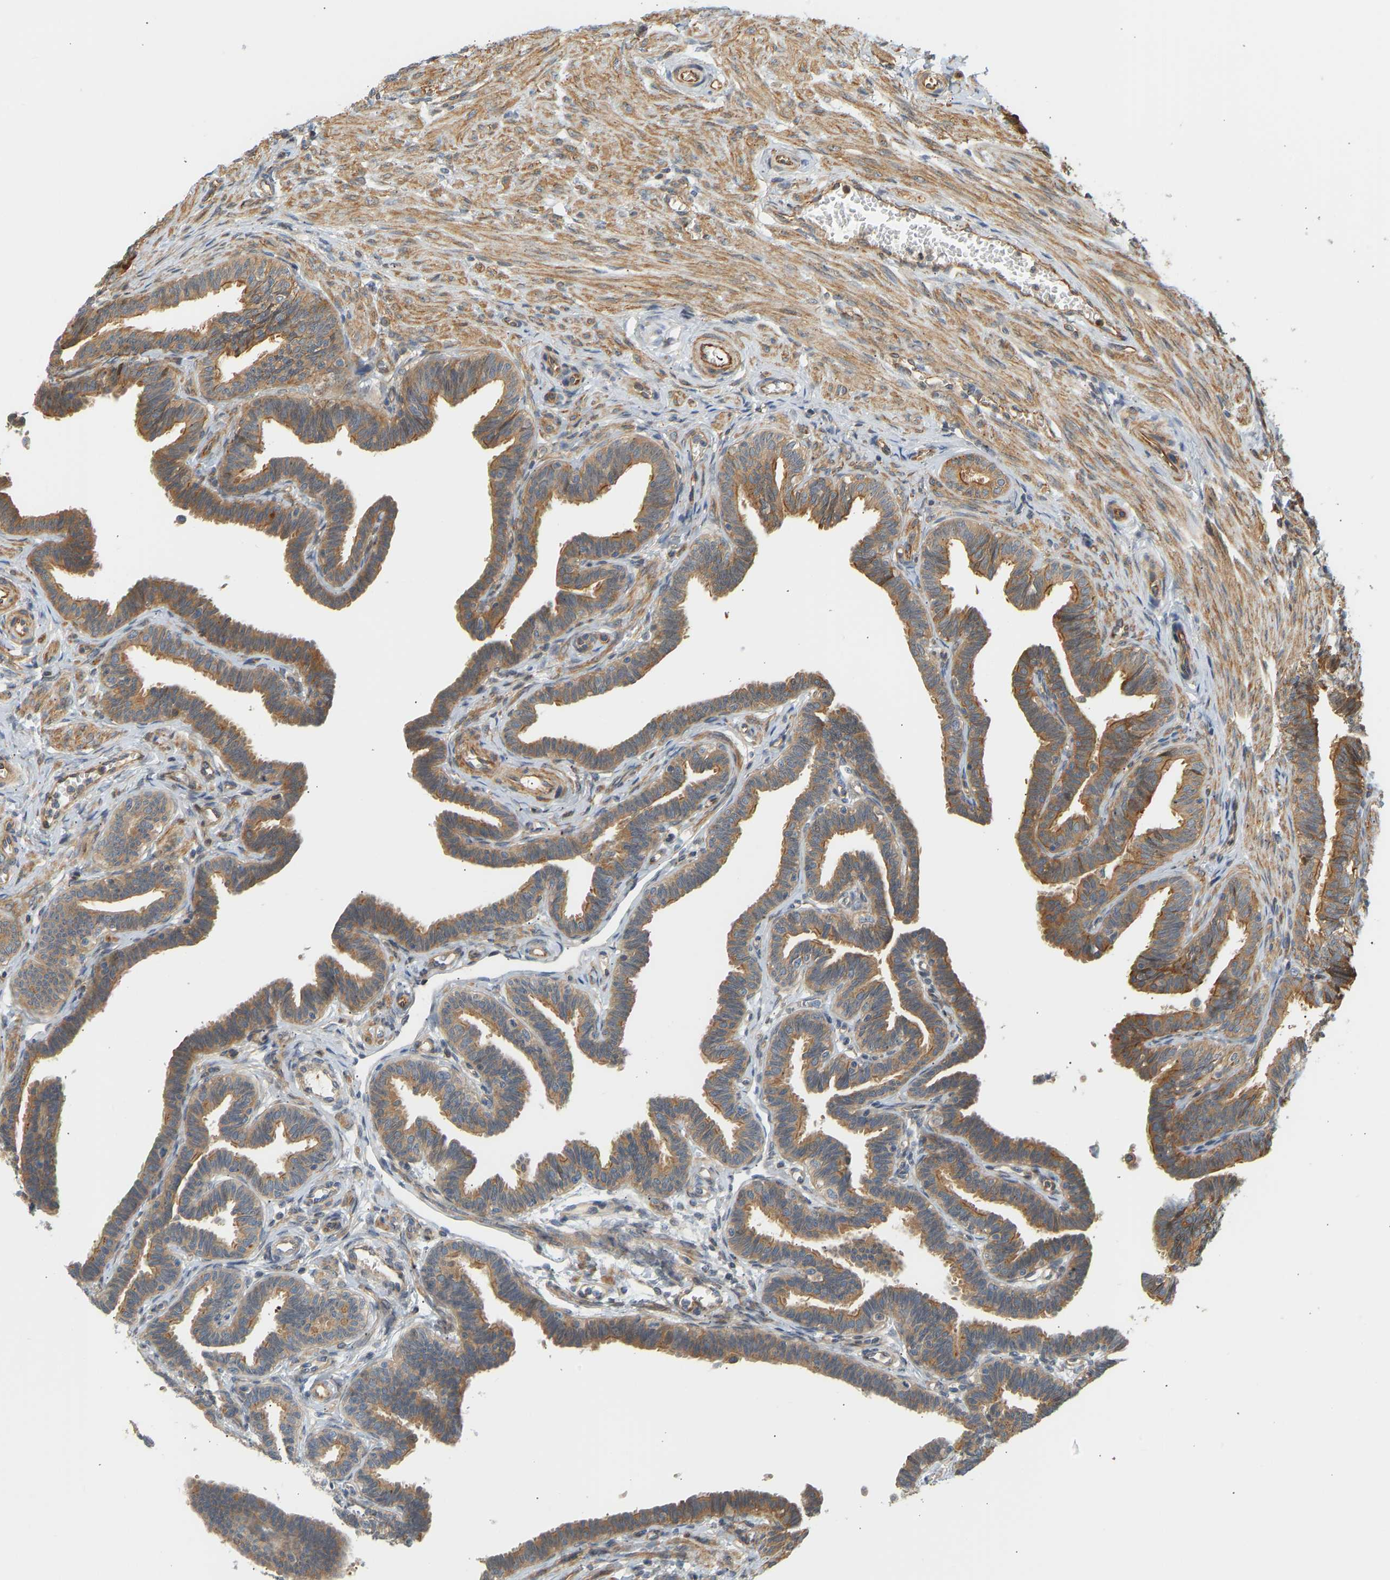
{"staining": {"intensity": "moderate", "quantity": ">75%", "location": "cytoplasmic/membranous"}, "tissue": "fallopian tube", "cell_type": "Glandular cells", "image_type": "normal", "snomed": [{"axis": "morphology", "description": "Normal tissue, NOS"}, {"axis": "topography", "description": "Fallopian tube"}, {"axis": "topography", "description": "Ovary"}], "caption": "Moderate cytoplasmic/membranous positivity is seen in about >75% of glandular cells in benign fallopian tube.", "gene": "CEP57", "patient": {"sex": "female", "age": 23}}